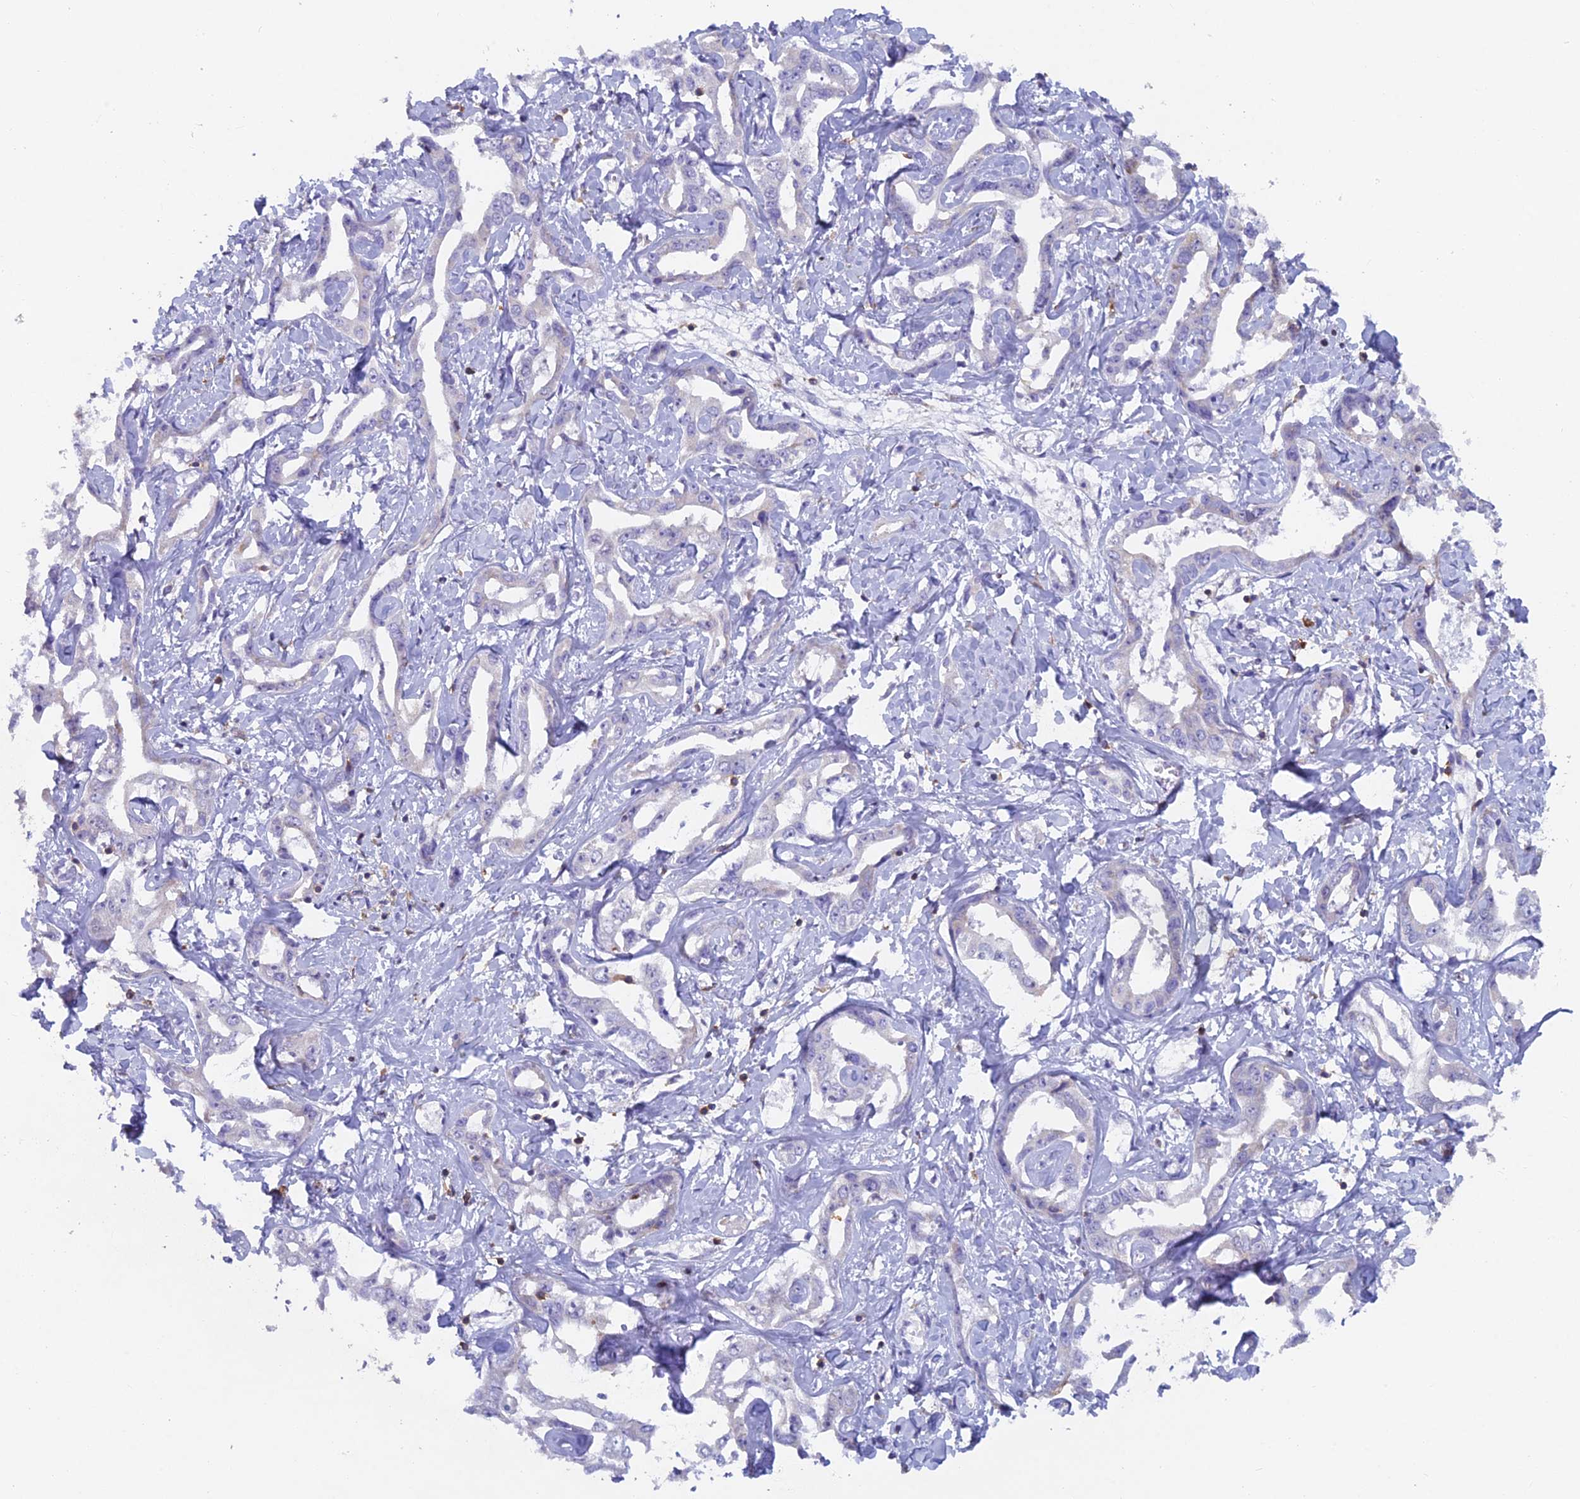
{"staining": {"intensity": "negative", "quantity": "none", "location": "none"}, "tissue": "liver cancer", "cell_type": "Tumor cells", "image_type": "cancer", "snomed": [{"axis": "morphology", "description": "Cholangiocarcinoma"}, {"axis": "topography", "description": "Liver"}], "caption": "Immunohistochemistry (IHC) of human liver cancer (cholangiocarcinoma) reveals no positivity in tumor cells. The staining was performed using DAB (3,3'-diaminobenzidine) to visualize the protein expression in brown, while the nuclei were stained in blue with hematoxylin (Magnification: 20x).", "gene": "ABI3BP", "patient": {"sex": "male", "age": 59}}